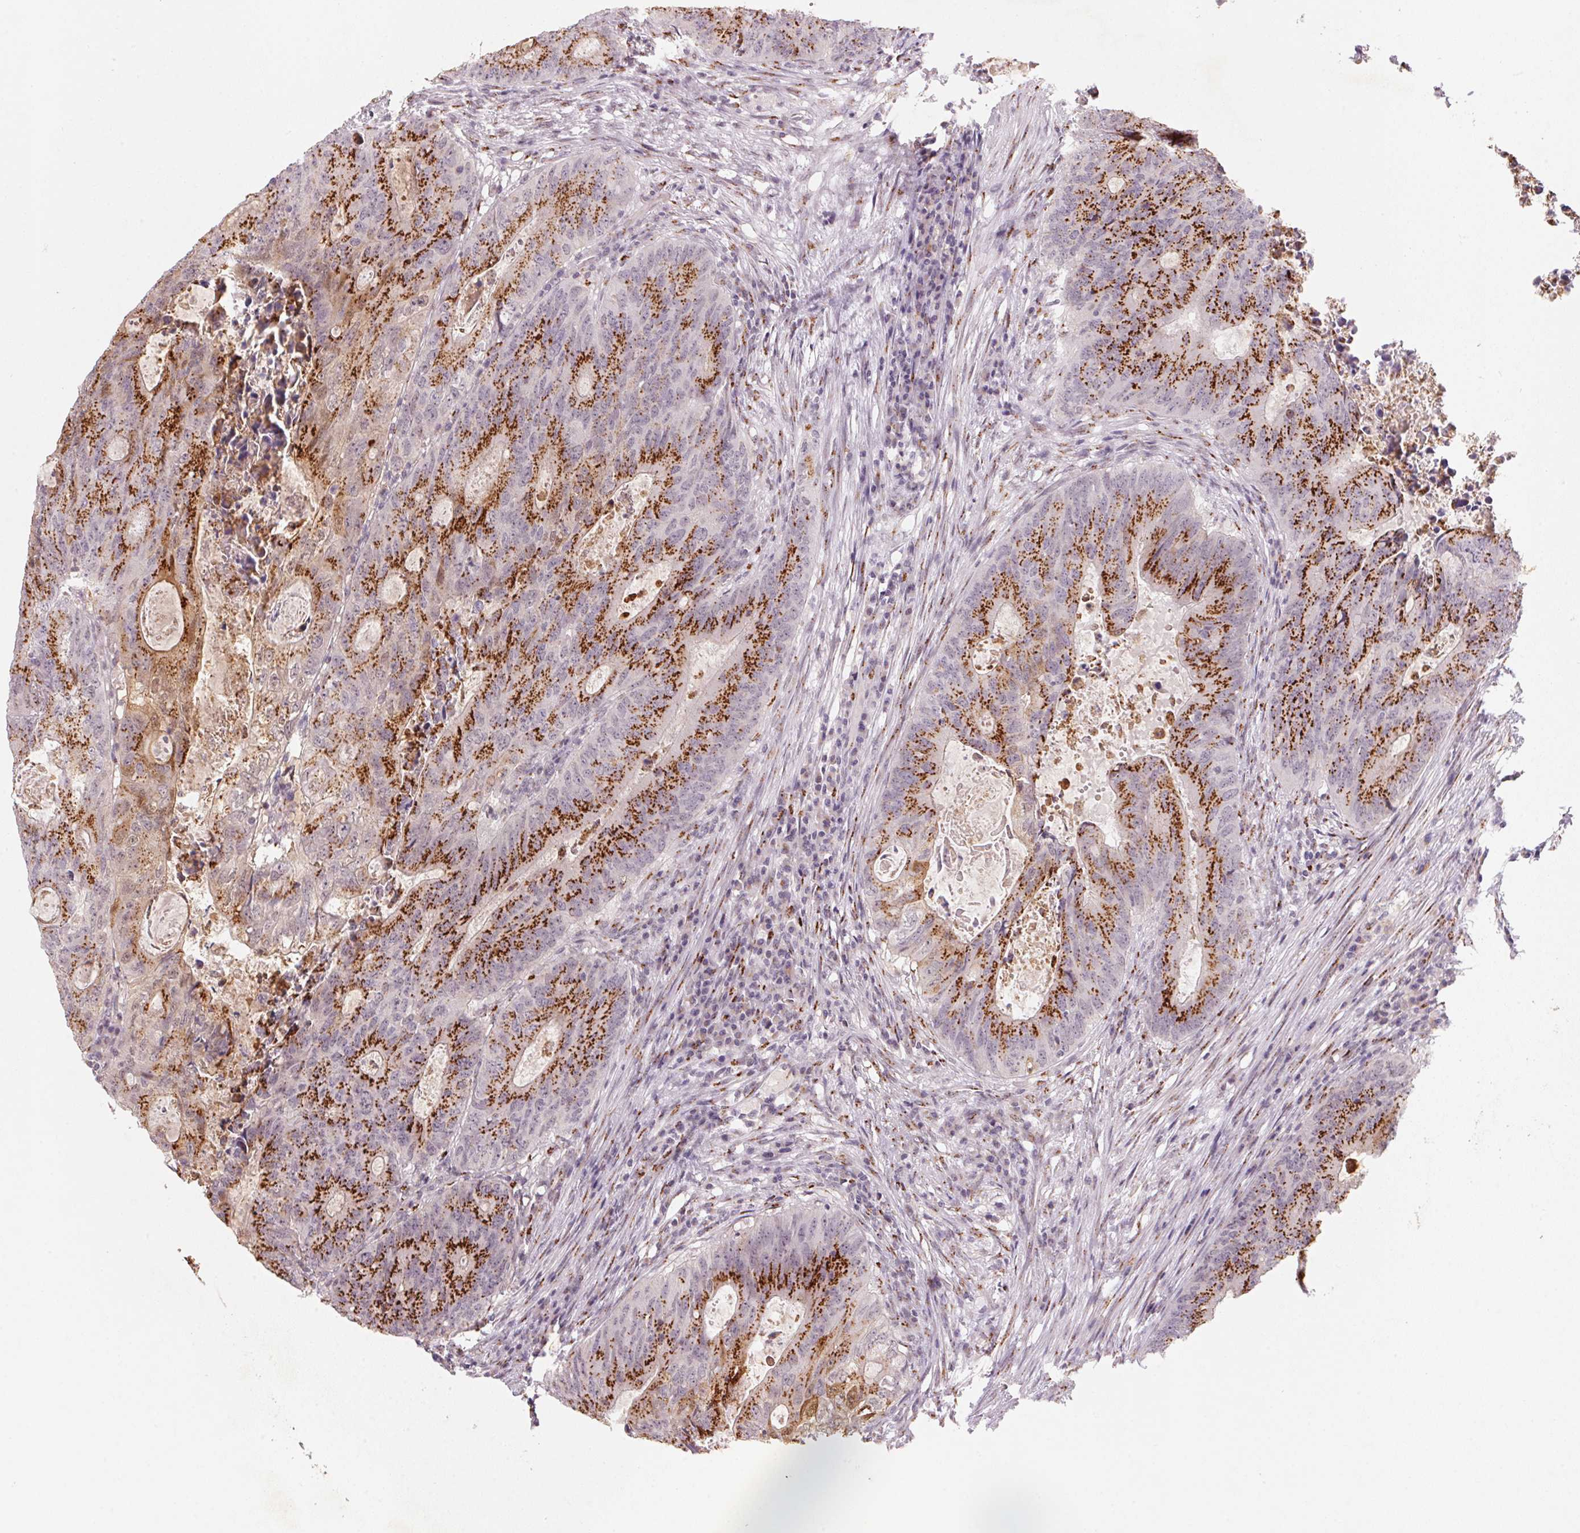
{"staining": {"intensity": "strong", "quantity": ">75%", "location": "cytoplasmic/membranous"}, "tissue": "colorectal cancer", "cell_type": "Tumor cells", "image_type": "cancer", "snomed": [{"axis": "morphology", "description": "Adenocarcinoma, NOS"}, {"axis": "topography", "description": "Colon"}], "caption": "Immunohistochemistry of human adenocarcinoma (colorectal) displays high levels of strong cytoplasmic/membranous positivity in about >75% of tumor cells.", "gene": "RAB22A", "patient": {"sex": "male", "age": 67}}